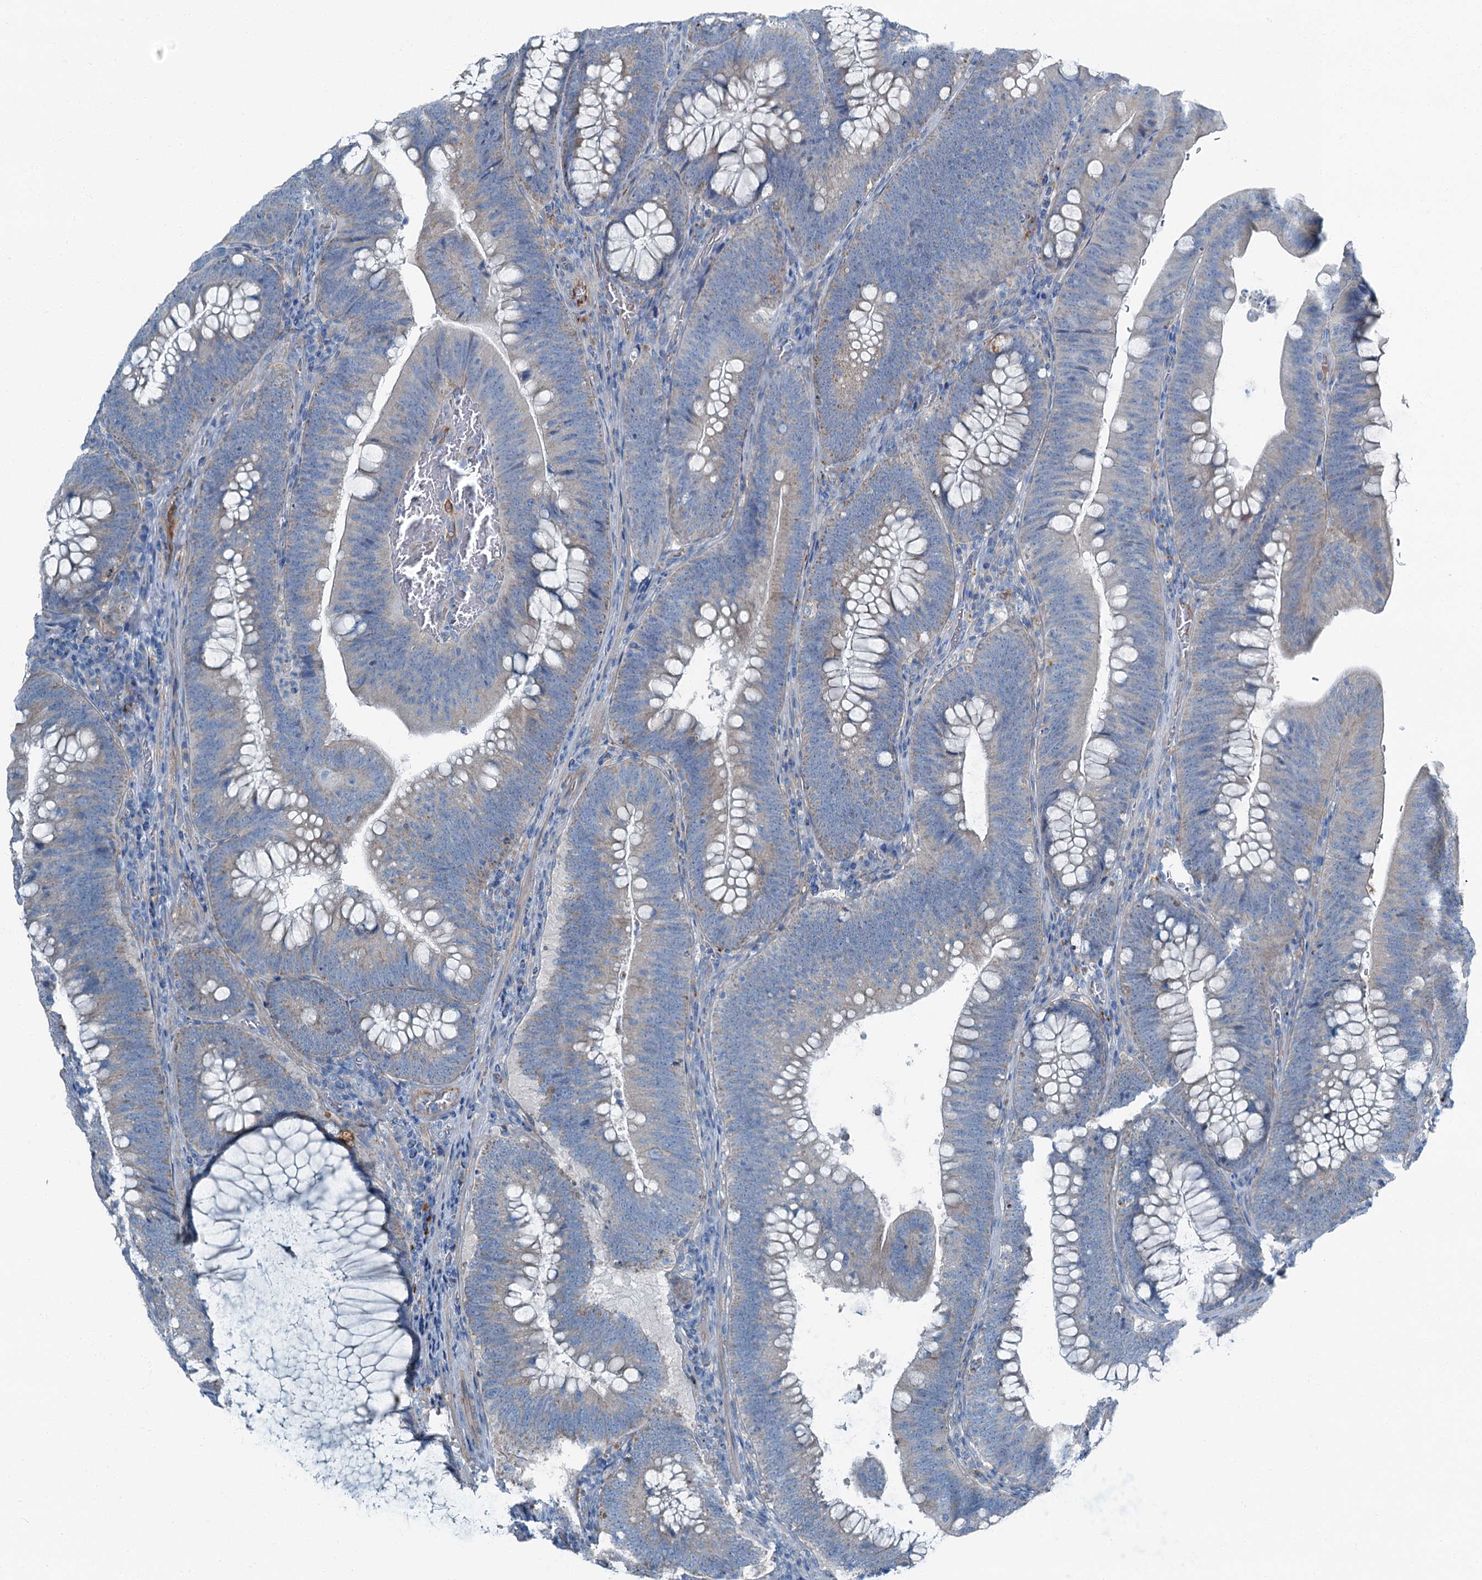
{"staining": {"intensity": "weak", "quantity": "<25%", "location": "cytoplasmic/membranous"}, "tissue": "colorectal cancer", "cell_type": "Tumor cells", "image_type": "cancer", "snomed": [{"axis": "morphology", "description": "Normal tissue, NOS"}, {"axis": "topography", "description": "Colon"}], "caption": "Tumor cells show no significant protein staining in colorectal cancer.", "gene": "AXL", "patient": {"sex": "female", "age": 82}}